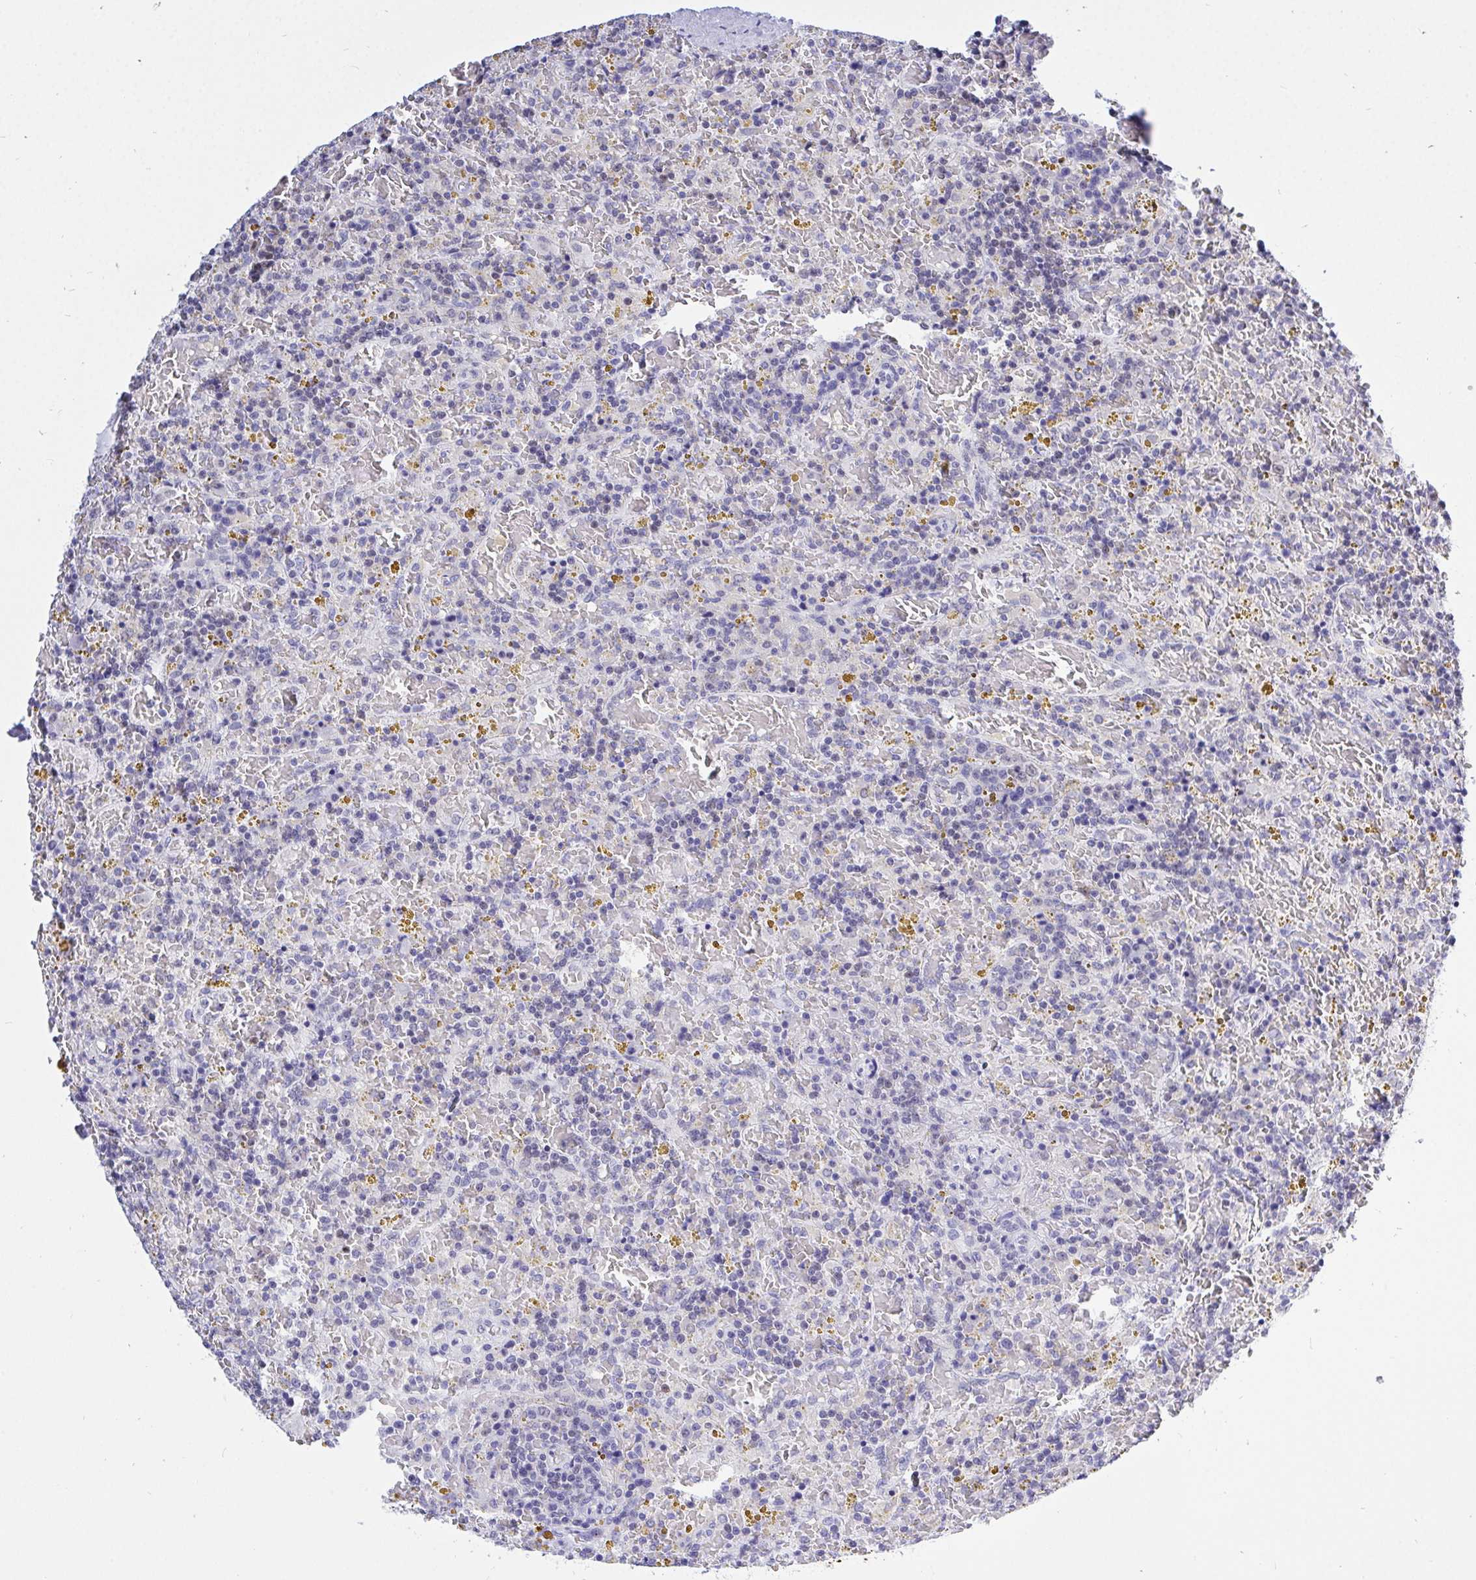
{"staining": {"intensity": "negative", "quantity": "none", "location": "none"}, "tissue": "lymphoma", "cell_type": "Tumor cells", "image_type": "cancer", "snomed": [{"axis": "morphology", "description": "Malignant lymphoma, non-Hodgkin's type, Low grade"}, {"axis": "topography", "description": "Spleen"}], "caption": "The image shows no significant positivity in tumor cells of lymphoma.", "gene": "THOP1", "patient": {"sex": "female", "age": 65}}